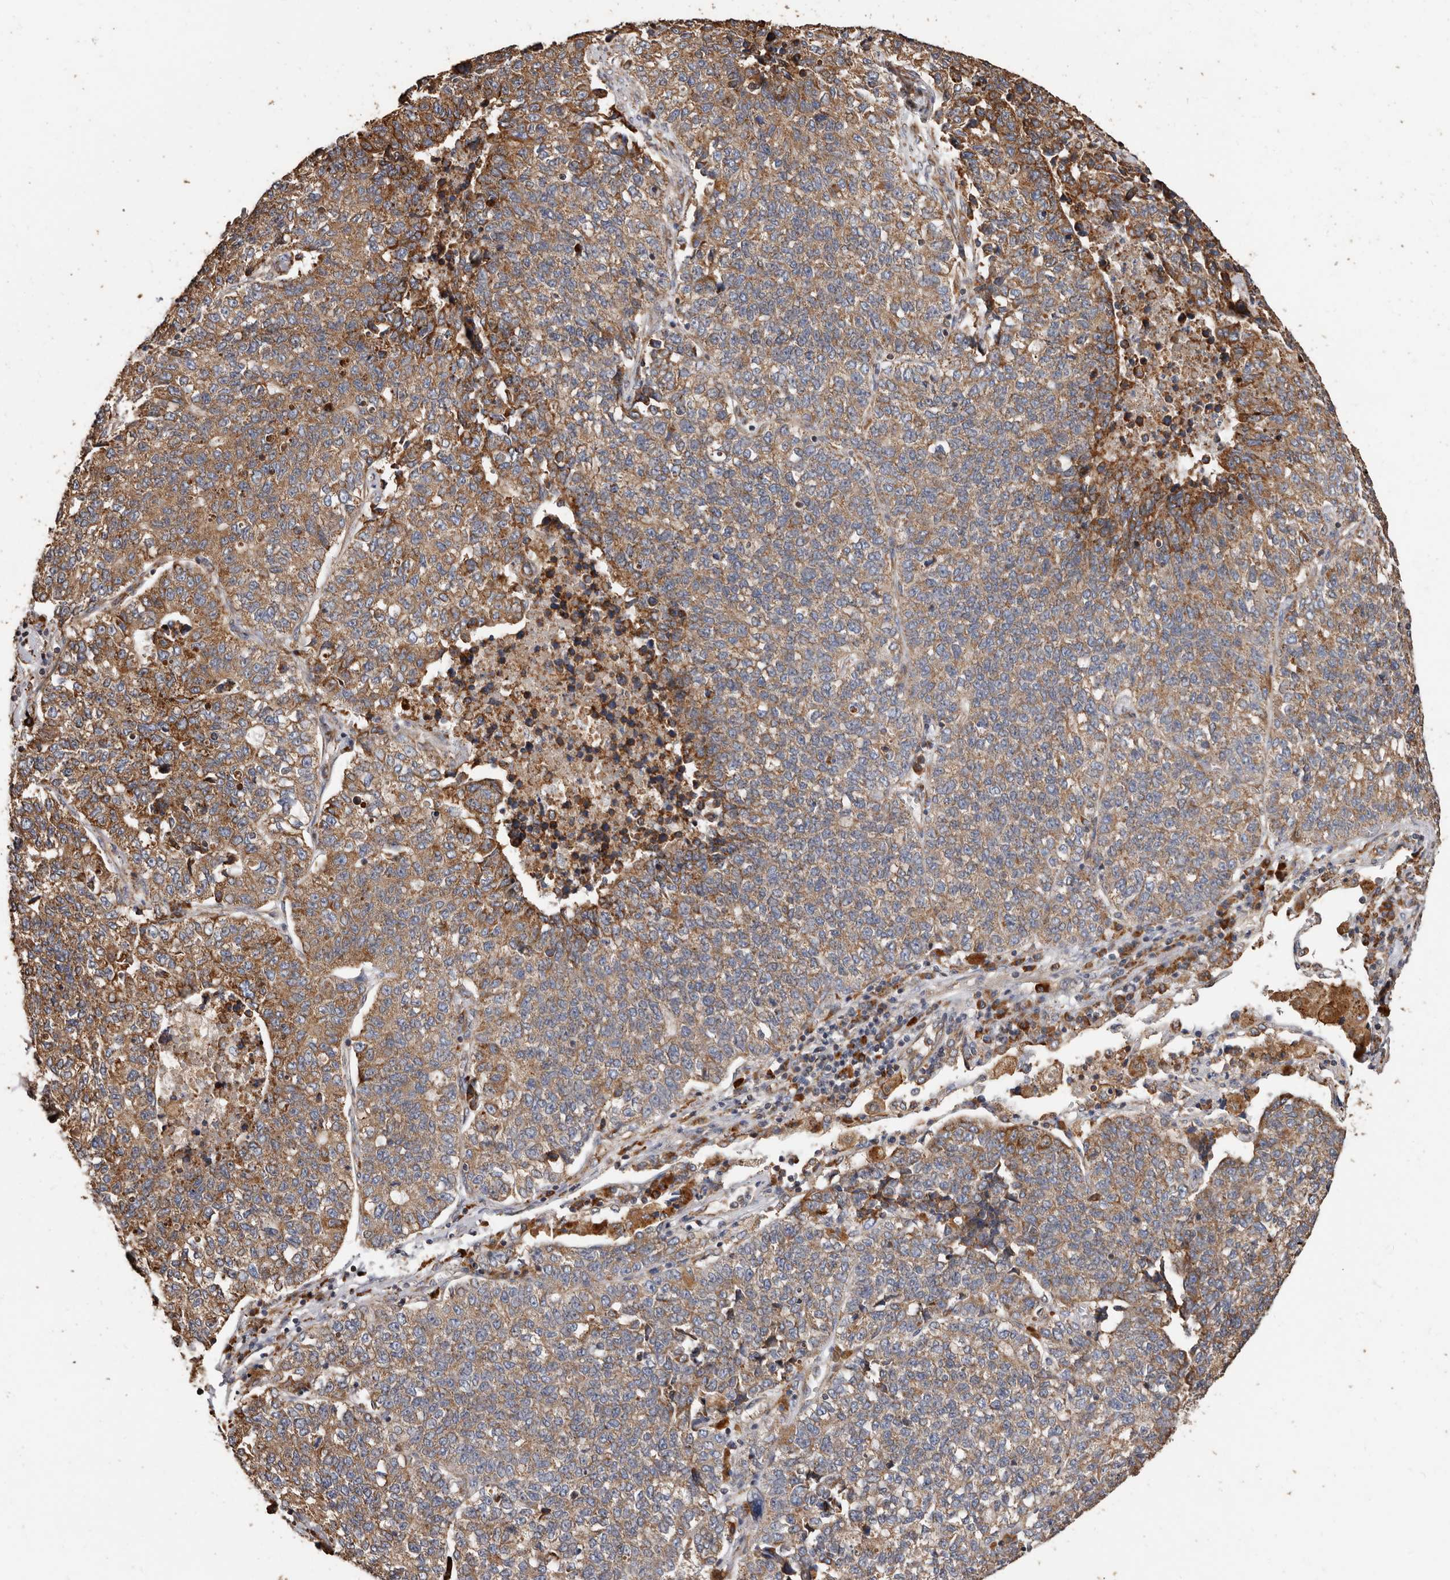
{"staining": {"intensity": "moderate", "quantity": ">75%", "location": "cytoplasmic/membranous"}, "tissue": "lung cancer", "cell_type": "Tumor cells", "image_type": "cancer", "snomed": [{"axis": "morphology", "description": "Adenocarcinoma, NOS"}, {"axis": "topography", "description": "Lung"}], "caption": "Tumor cells show medium levels of moderate cytoplasmic/membranous staining in about >75% of cells in lung cancer (adenocarcinoma). (DAB IHC with brightfield microscopy, high magnification).", "gene": "OSGIN2", "patient": {"sex": "male", "age": 49}}